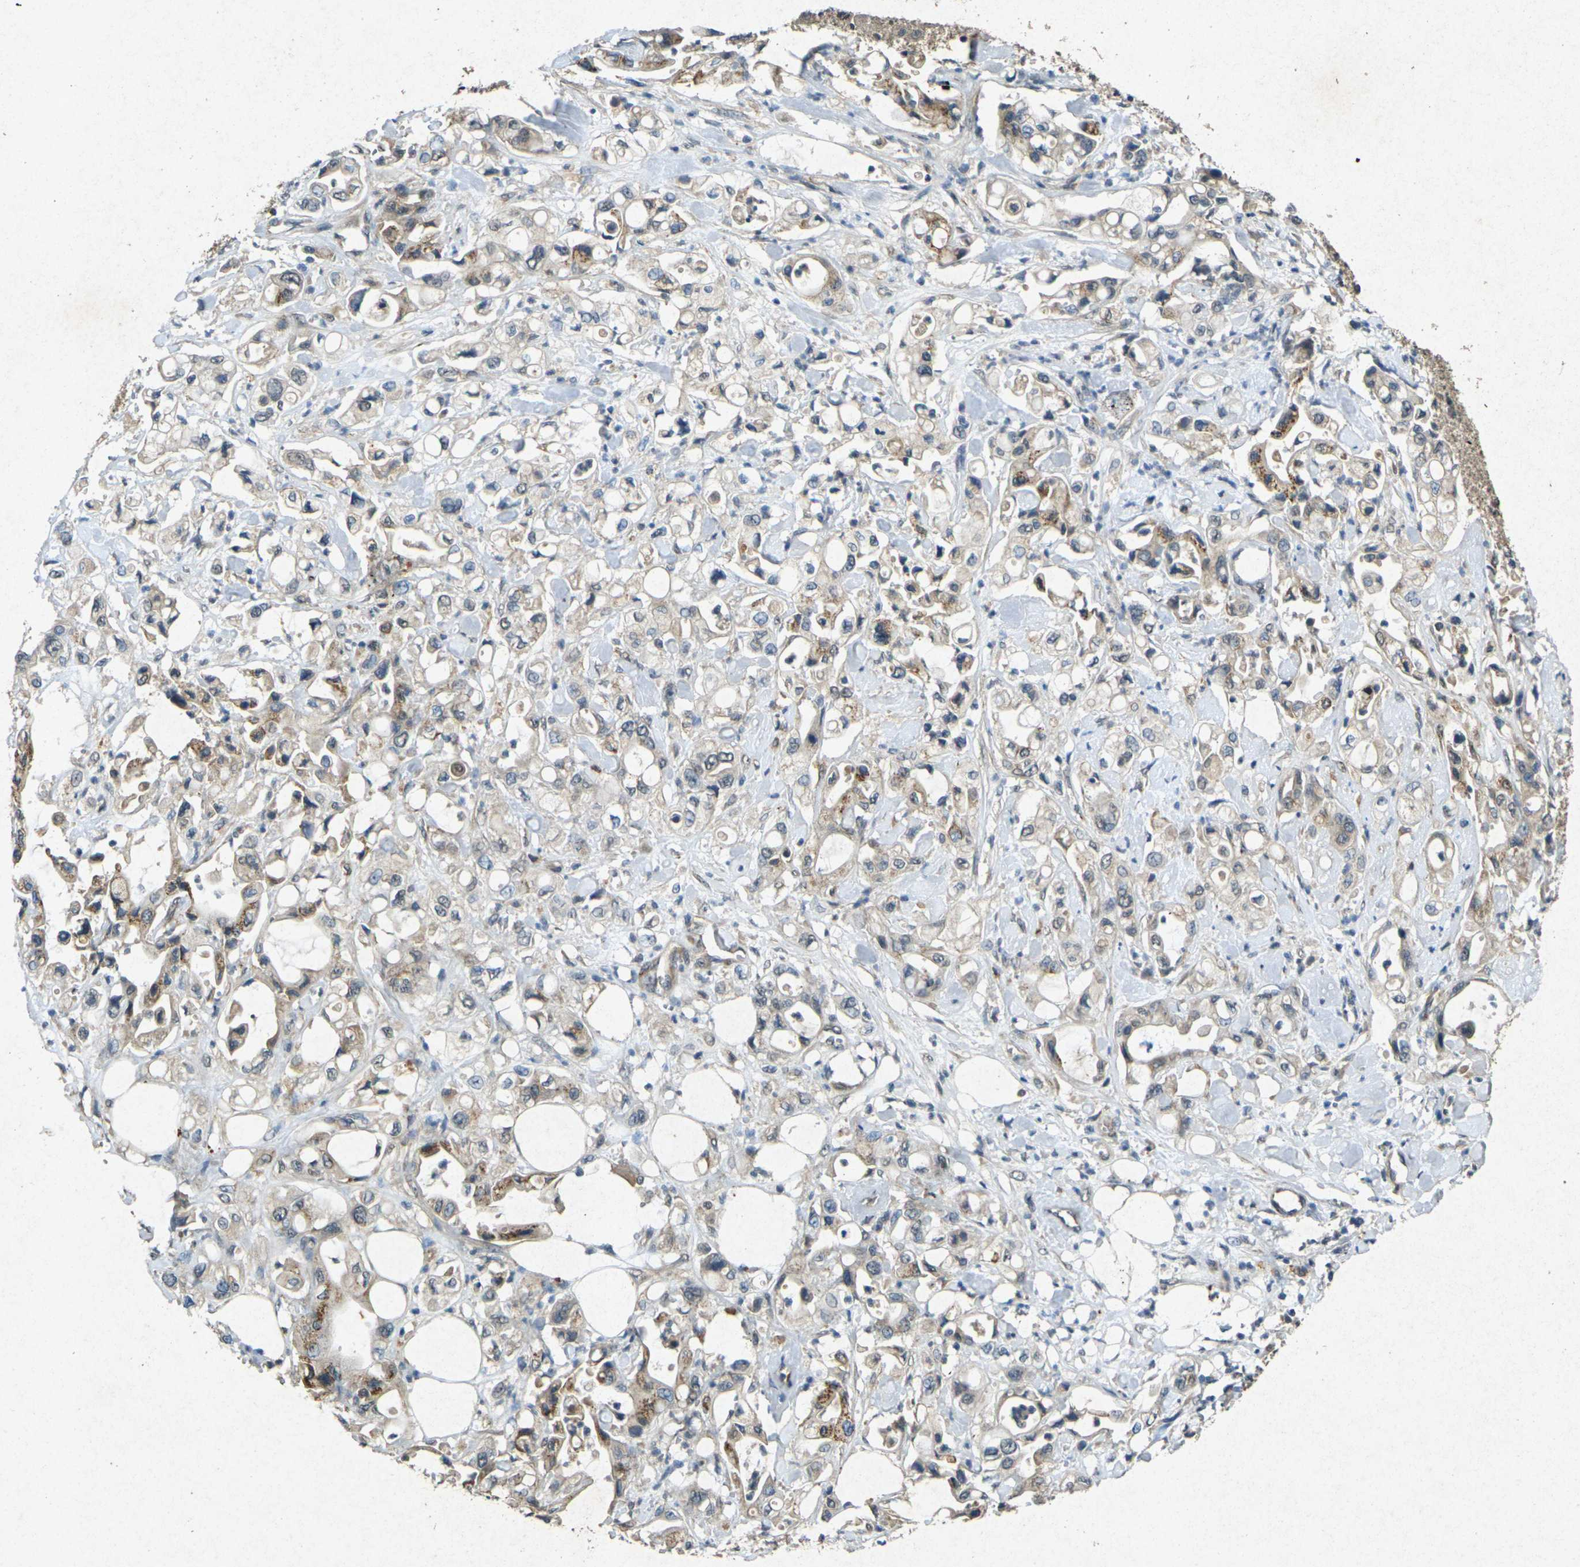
{"staining": {"intensity": "moderate", "quantity": ">75%", "location": "cytoplasmic/membranous"}, "tissue": "pancreatic cancer", "cell_type": "Tumor cells", "image_type": "cancer", "snomed": [{"axis": "morphology", "description": "Adenocarcinoma, NOS"}, {"axis": "topography", "description": "Pancreas"}], "caption": "High-power microscopy captured an immunohistochemistry histopathology image of pancreatic cancer (adenocarcinoma), revealing moderate cytoplasmic/membranous expression in about >75% of tumor cells.", "gene": "RGMA", "patient": {"sex": "male", "age": 70}}